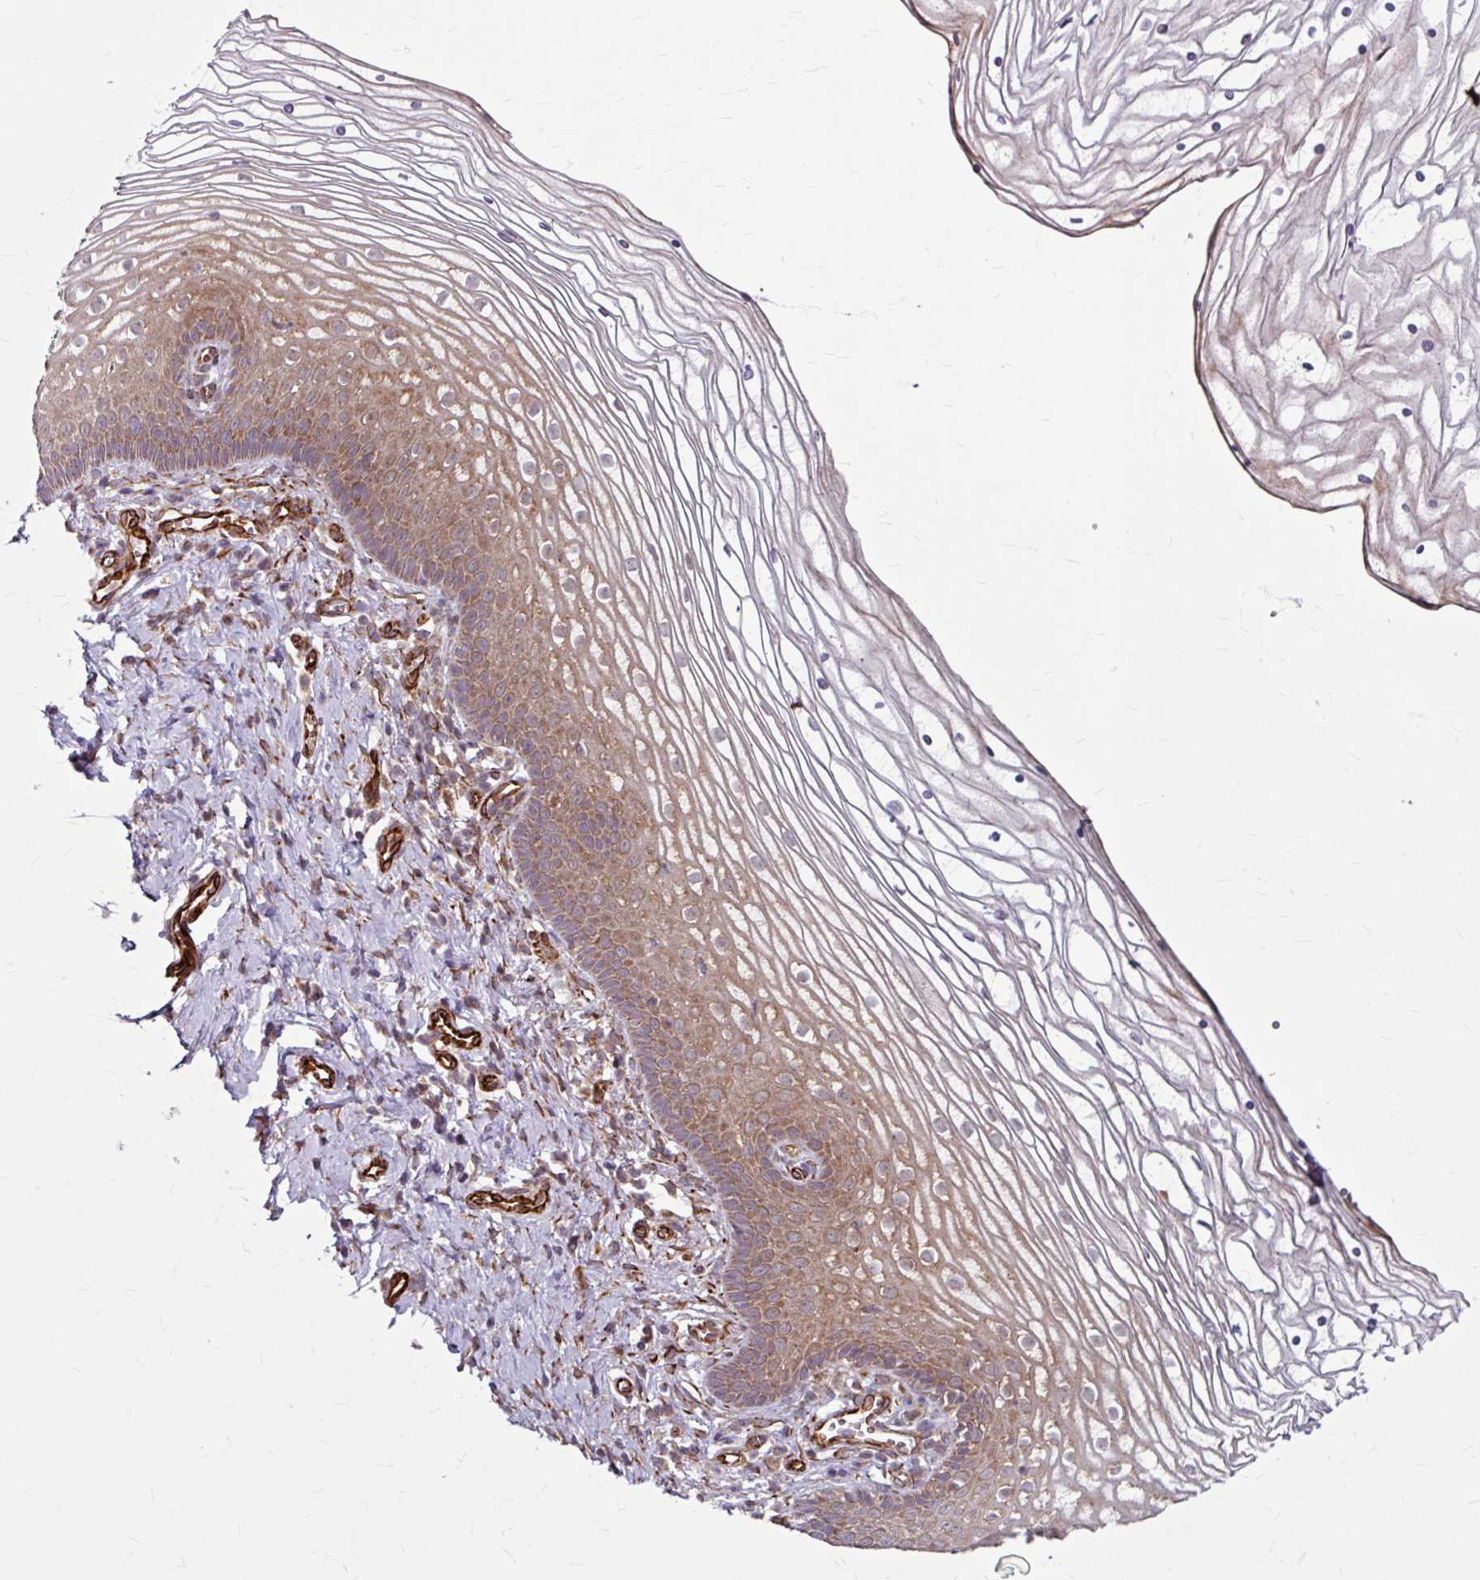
{"staining": {"intensity": "moderate", "quantity": "25%-75%", "location": "cytoplasmic/membranous"}, "tissue": "vagina", "cell_type": "Squamous epithelial cells", "image_type": "normal", "snomed": [{"axis": "morphology", "description": "Normal tissue, NOS"}, {"axis": "topography", "description": "Vagina"}], "caption": "About 25%-75% of squamous epithelial cells in normal vagina reveal moderate cytoplasmic/membranous protein positivity as visualized by brown immunohistochemical staining.", "gene": "DAAM2", "patient": {"sex": "female", "age": 56}}